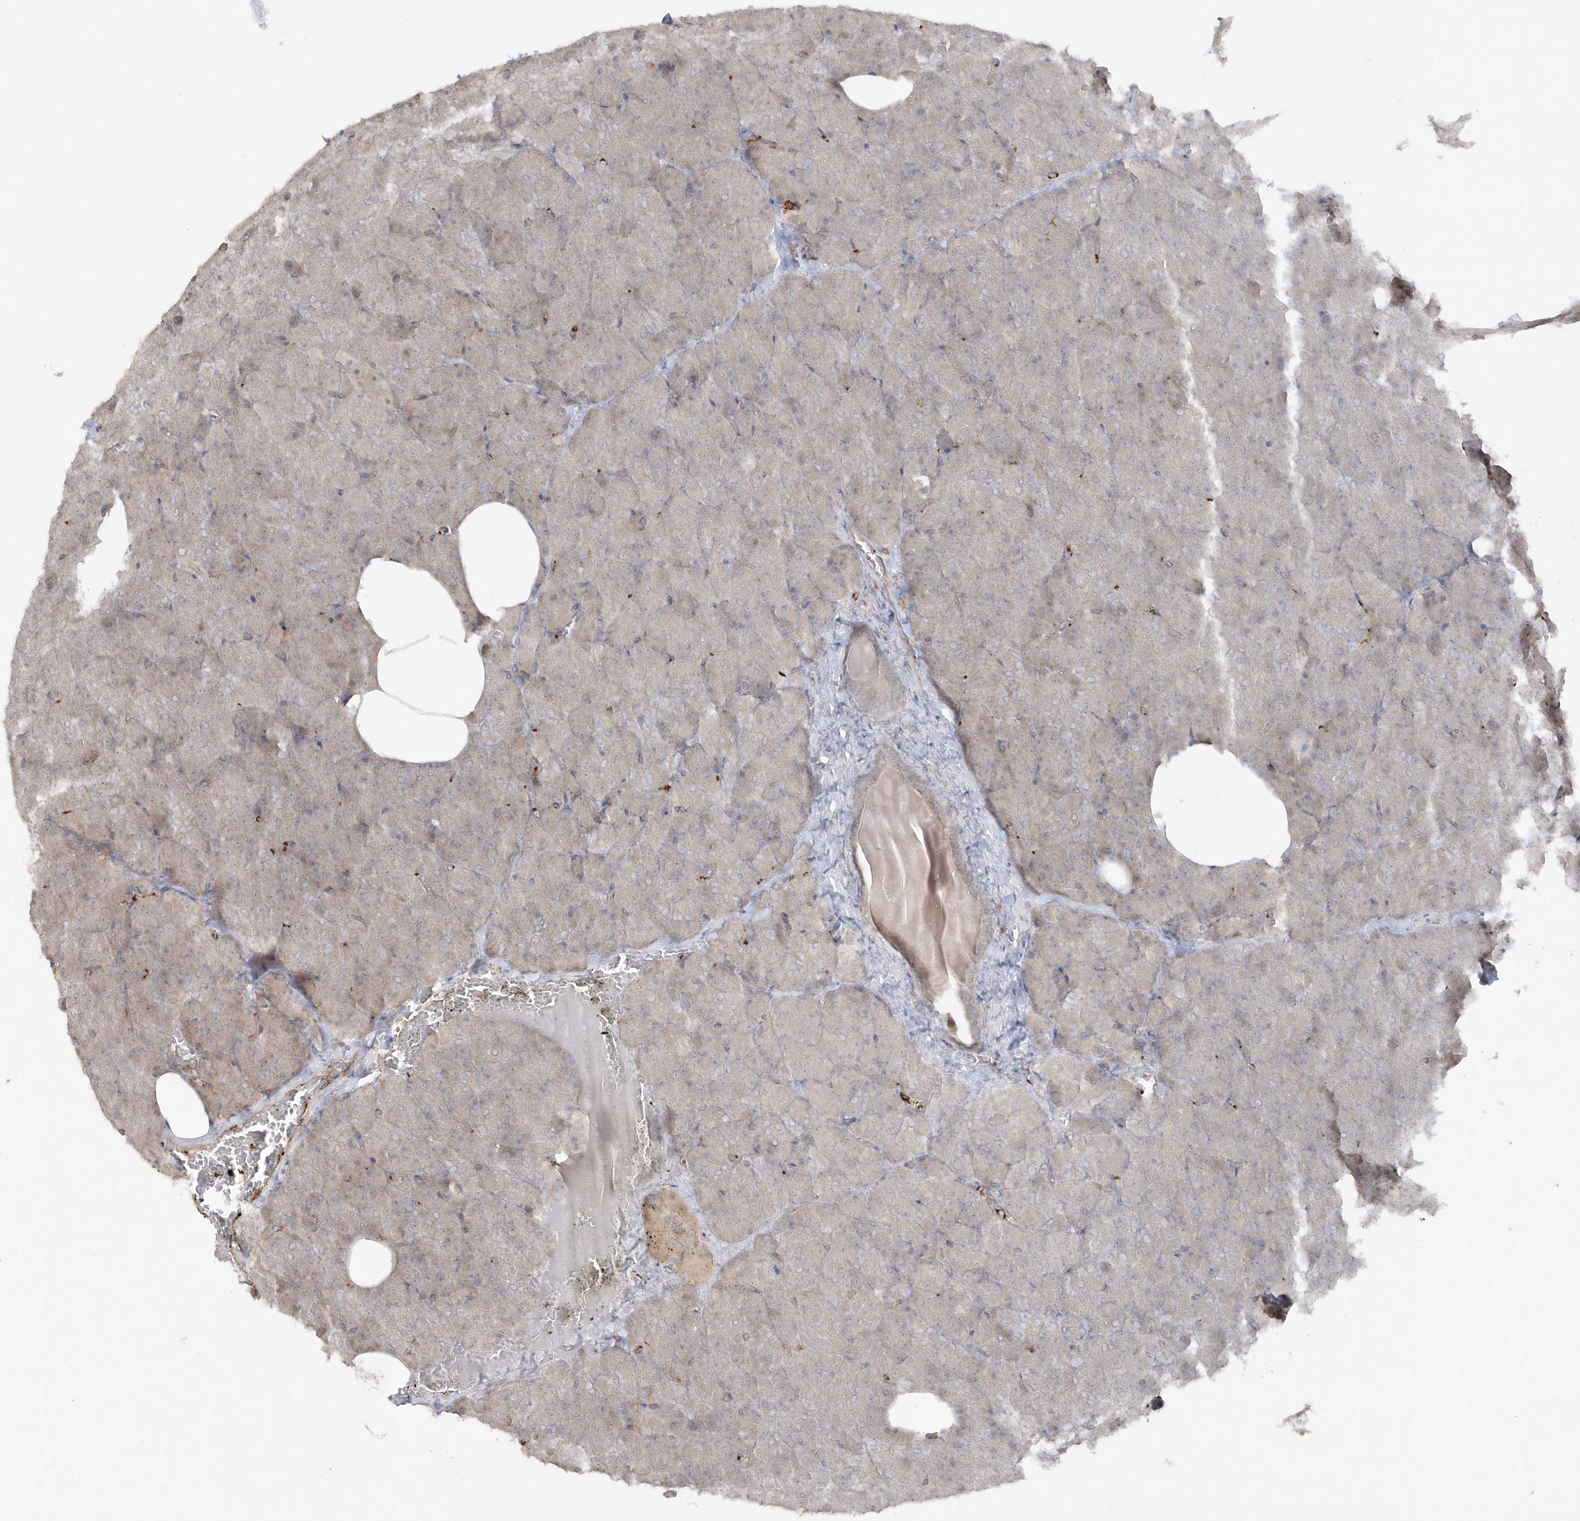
{"staining": {"intensity": "weak", "quantity": "25%-75%", "location": "cytoplasmic/membranous,nuclear"}, "tissue": "pancreas", "cell_type": "Exocrine glandular cells", "image_type": "normal", "snomed": [{"axis": "morphology", "description": "Normal tissue, NOS"}, {"axis": "morphology", "description": "Carcinoid, malignant, NOS"}, {"axis": "topography", "description": "Pancreas"}], "caption": "IHC (DAB (3,3'-diaminobenzidine)) staining of unremarkable human pancreas demonstrates weak cytoplasmic/membranous,nuclear protein expression in about 25%-75% of exocrine glandular cells.", "gene": "BSN", "patient": {"sex": "female", "age": 35}}